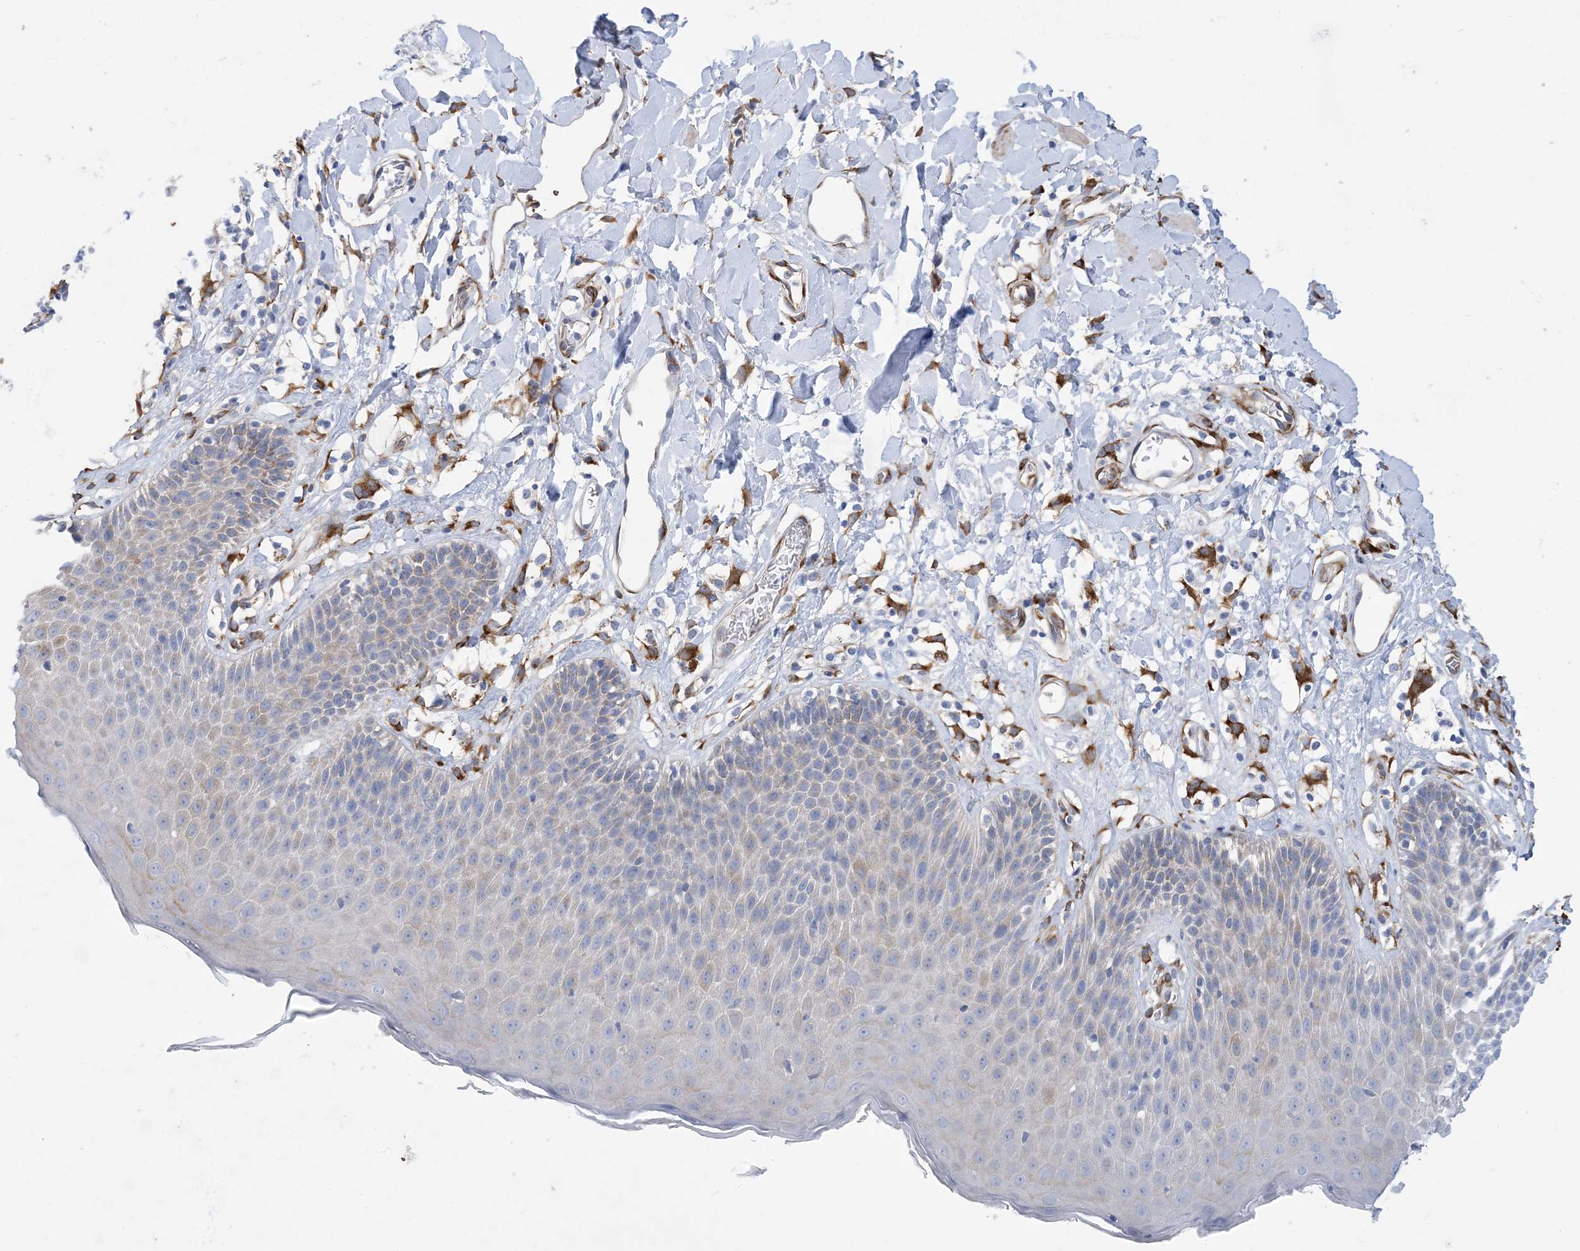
{"staining": {"intensity": "weak", "quantity": "25%-75%", "location": "cytoplasmic/membranous"}, "tissue": "skin", "cell_type": "Epidermal cells", "image_type": "normal", "snomed": [{"axis": "morphology", "description": "Normal tissue, NOS"}, {"axis": "topography", "description": "Vulva"}], "caption": "This is a micrograph of IHC staining of benign skin, which shows weak expression in the cytoplasmic/membranous of epidermal cells.", "gene": "RBMS3", "patient": {"sex": "female", "age": 68}}